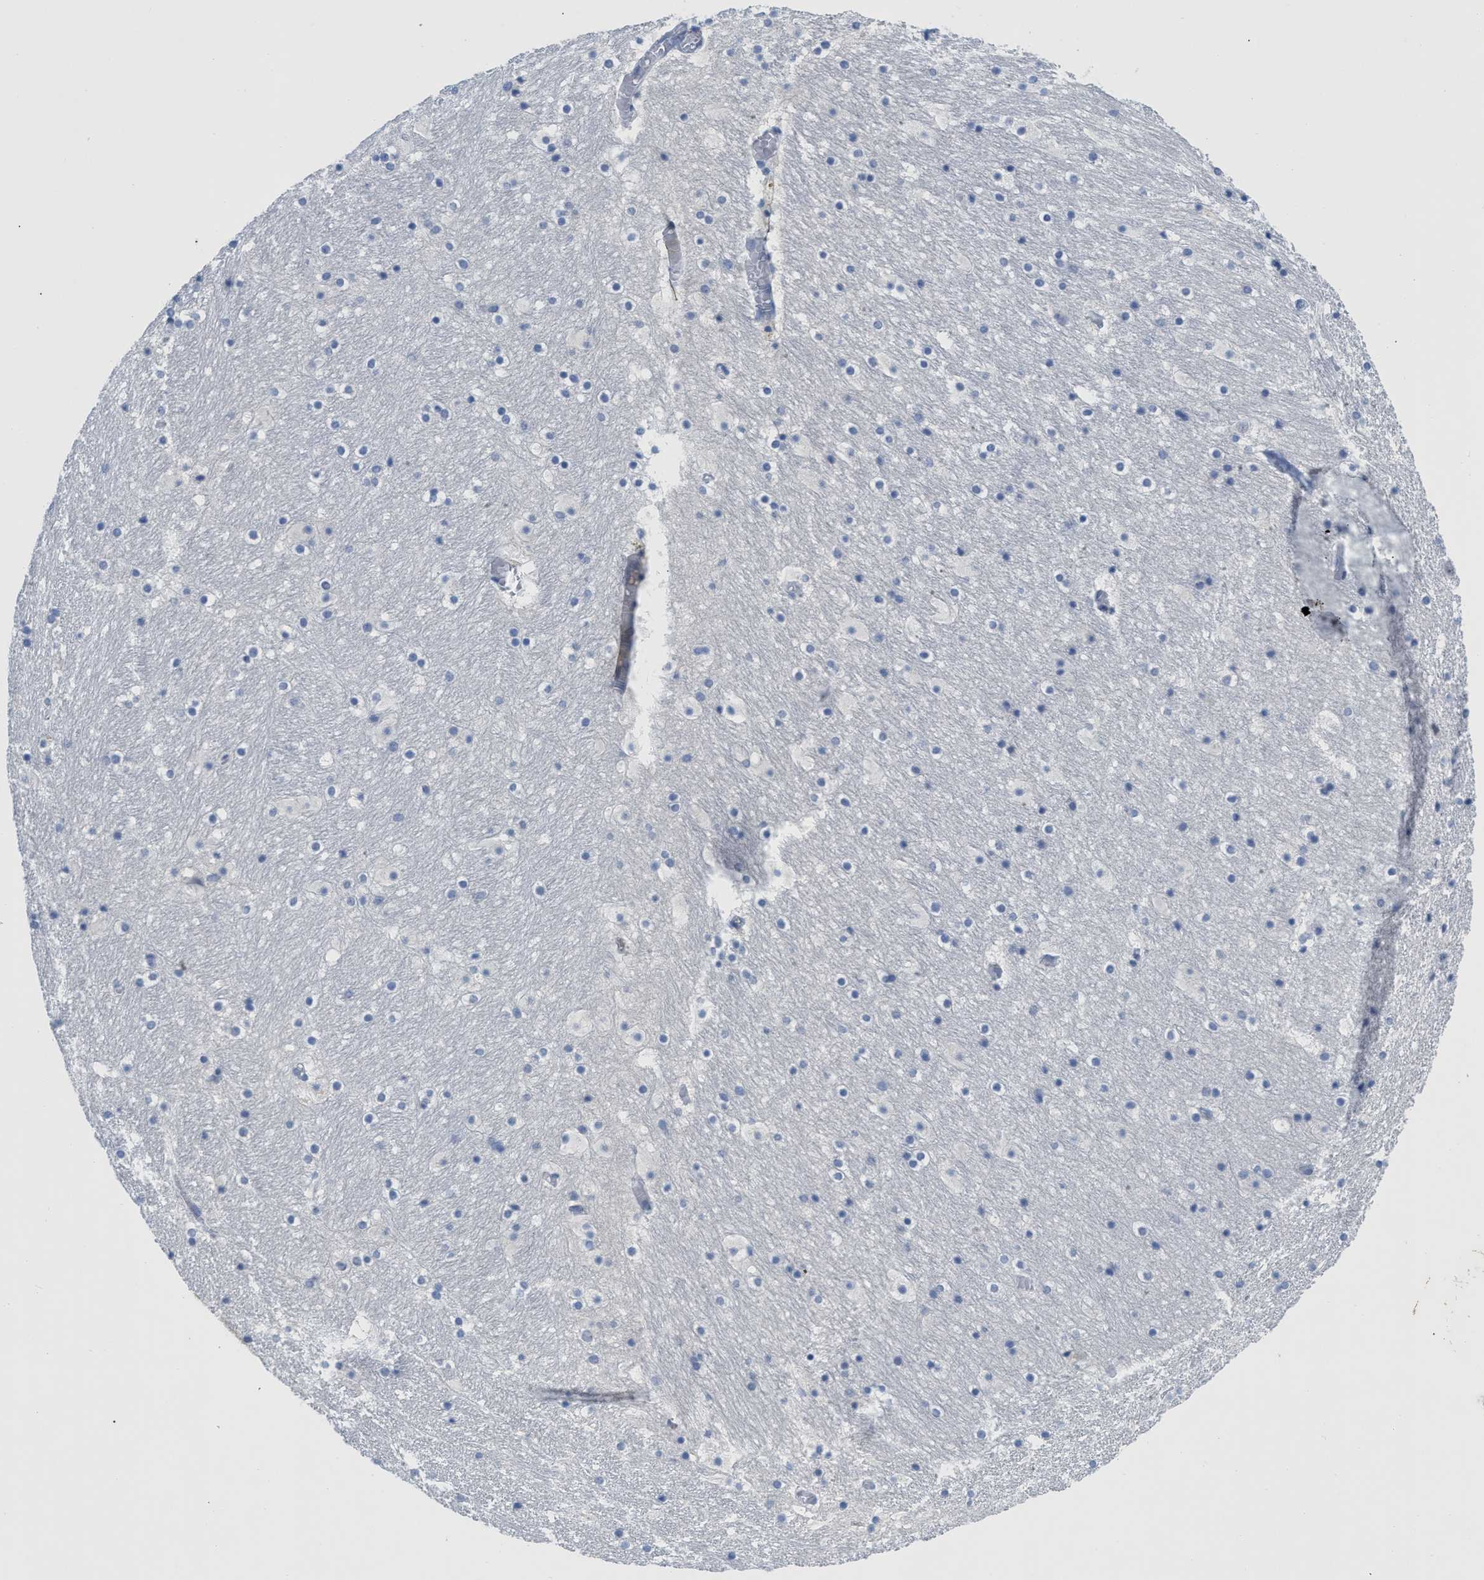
{"staining": {"intensity": "negative", "quantity": "none", "location": "none"}, "tissue": "hippocampus", "cell_type": "Glial cells", "image_type": "normal", "snomed": [{"axis": "morphology", "description": "Normal tissue, NOS"}, {"axis": "topography", "description": "Hippocampus"}], "caption": "Glial cells show no significant positivity in normal hippocampus. (DAB immunohistochemistry, high magnification).", "gene": "OR9K2", "patient": {"sex": "male", "age": 45}}